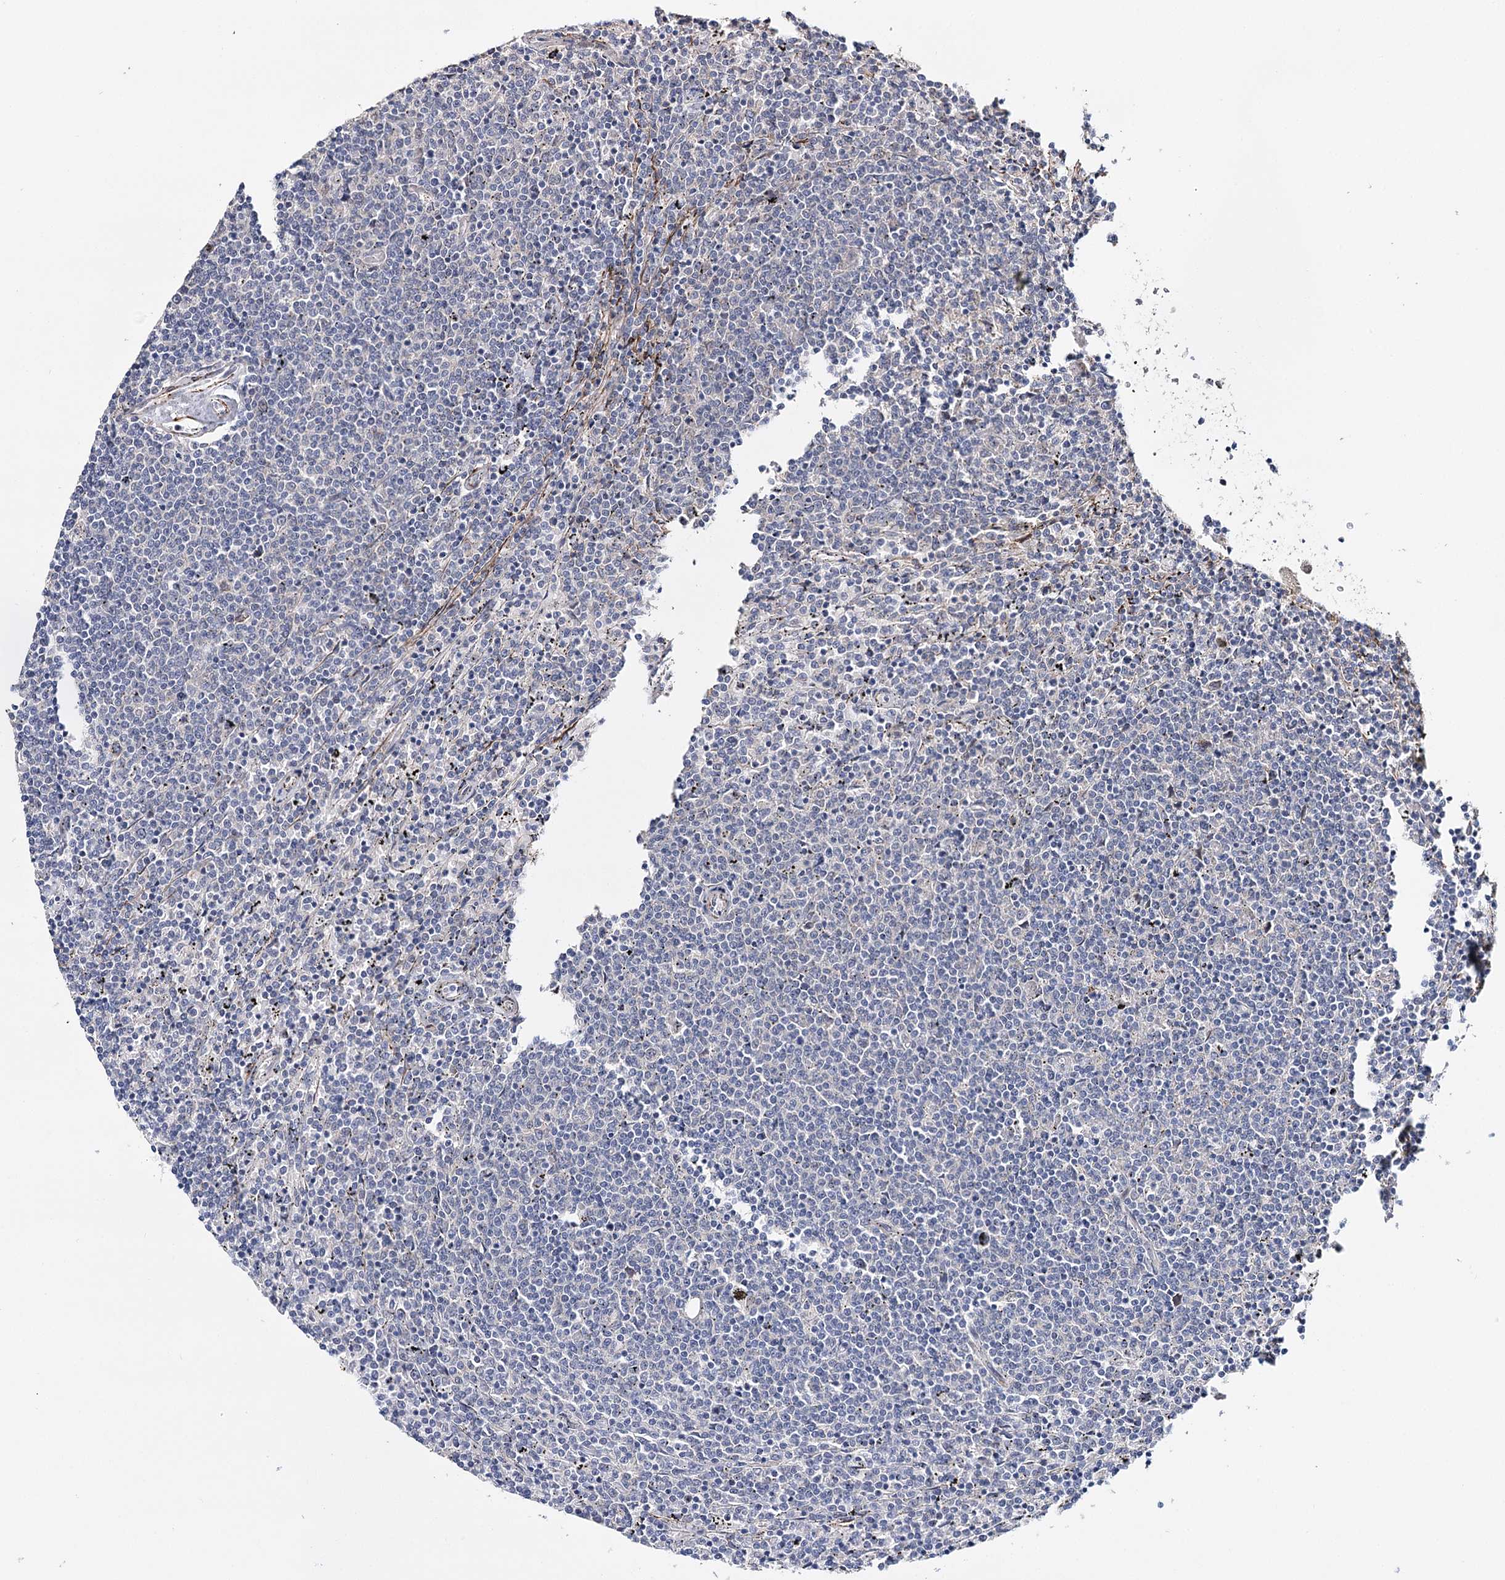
{"staining": {"intensity": "negative", "quantity": "none", "location": "none"}, "tissue": "lymphoma", "cell_type": "Tumor cells", "image_type": "cancer", "snomed": [{"axis": "morphology", "description": "Malignant lymphoma, non-Hodgkin's type, Low grade"}, {"axis": "topography", "description": "Spleen"}], "caption": "Tumor cells show no significant protein expression in lymphoma.", "gene": "CFAP46", "patient": {"sex": "female", "age": 50}}